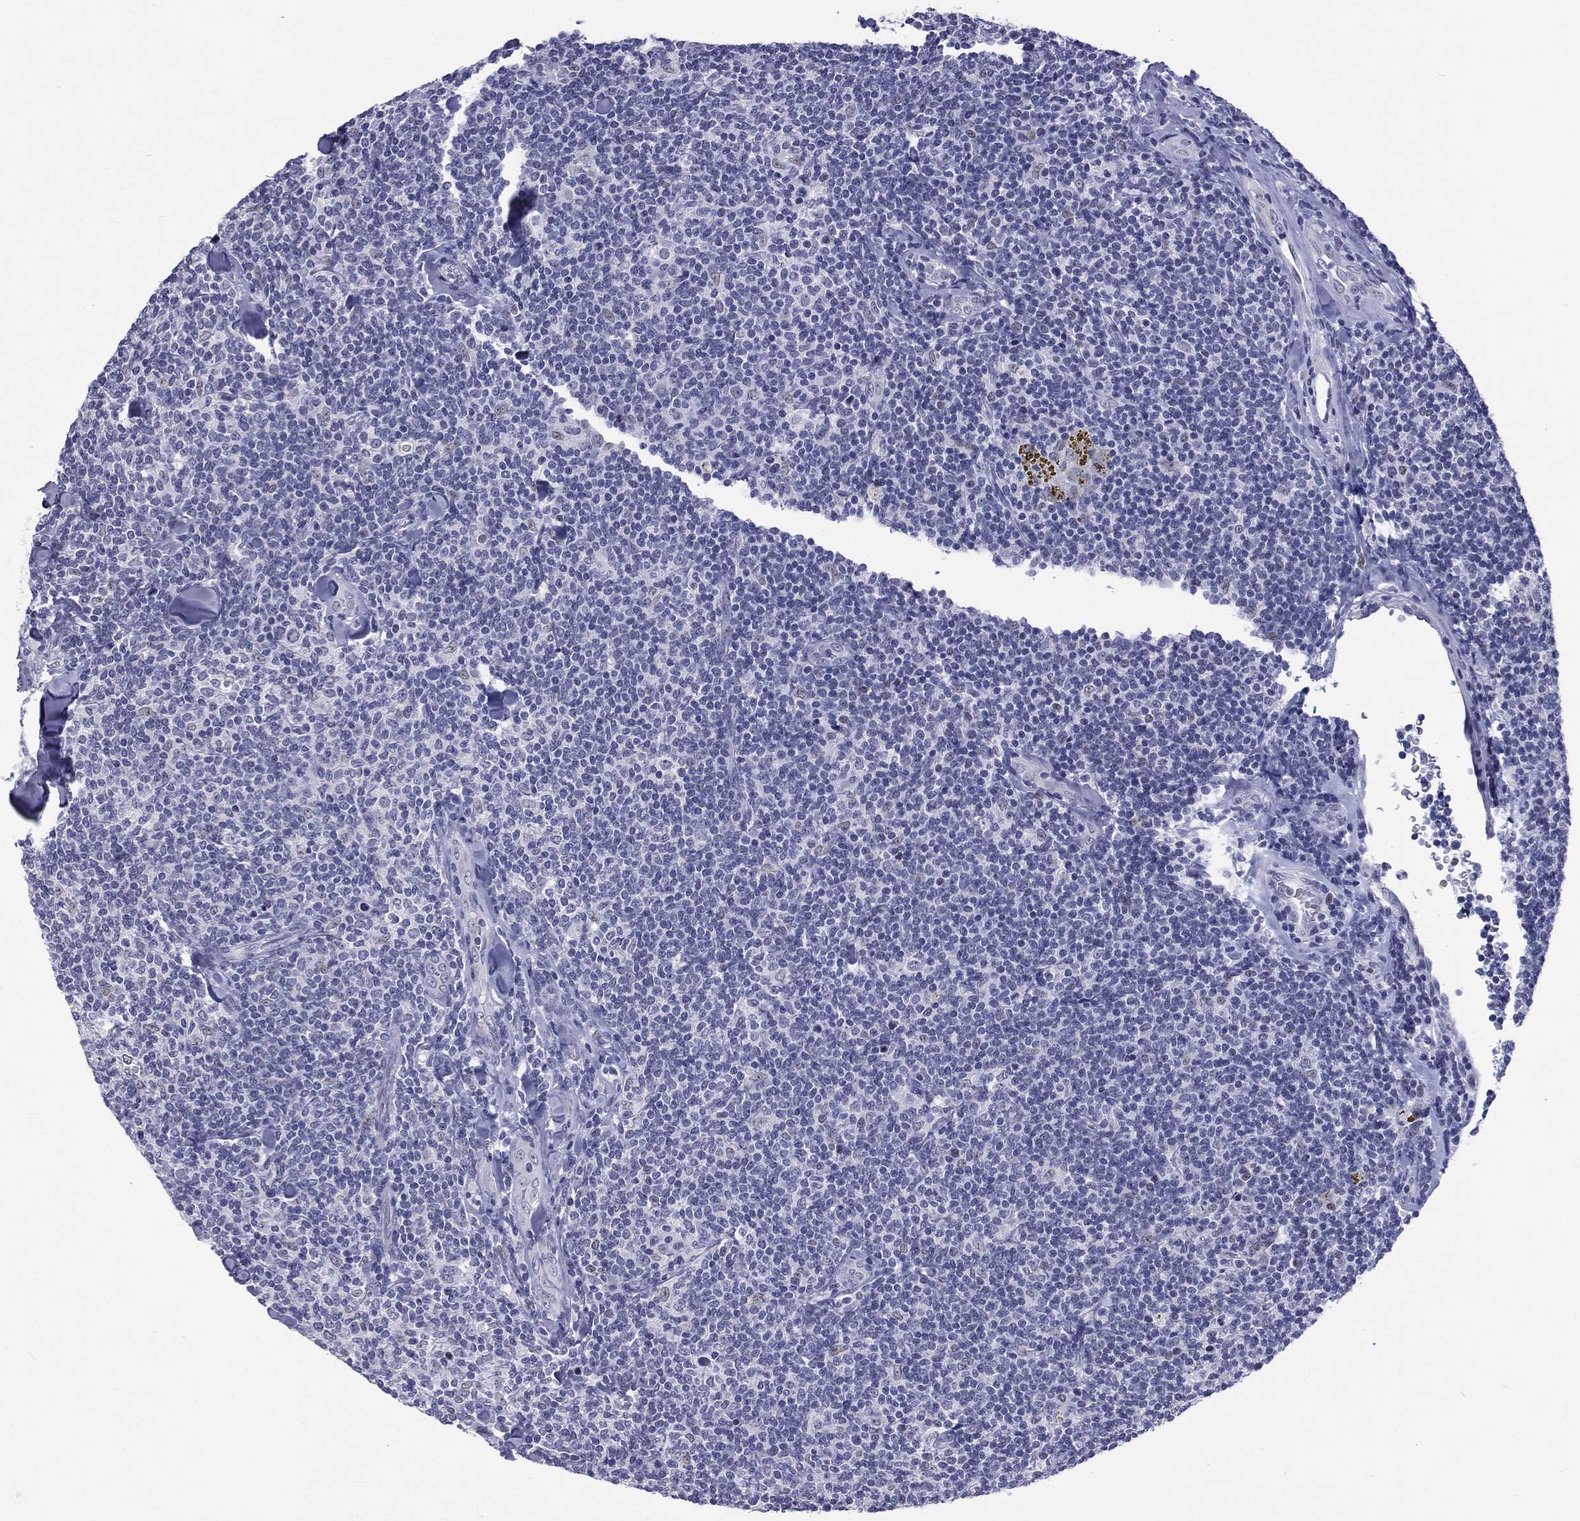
{"staining": {"intensity": "negative", "quantity": "none", "location": "none"}, "tissue": "lymphoma", "cell_type": "Tumor cells", "image_type": "cancer", "snomed": [{"axis": "morphology", "description": "Malignant lymphoma, non-Hodgkin's type, Low grade"}, {"axis": "topography", "description": "Lymph node"}], "caption": "Tumor cells show no significant protein expression in malignant lymphoma, non-Hodgkin's type (low-grade).", "gene": "SSX1", "patient": {"sex": "female", "age": 56}}